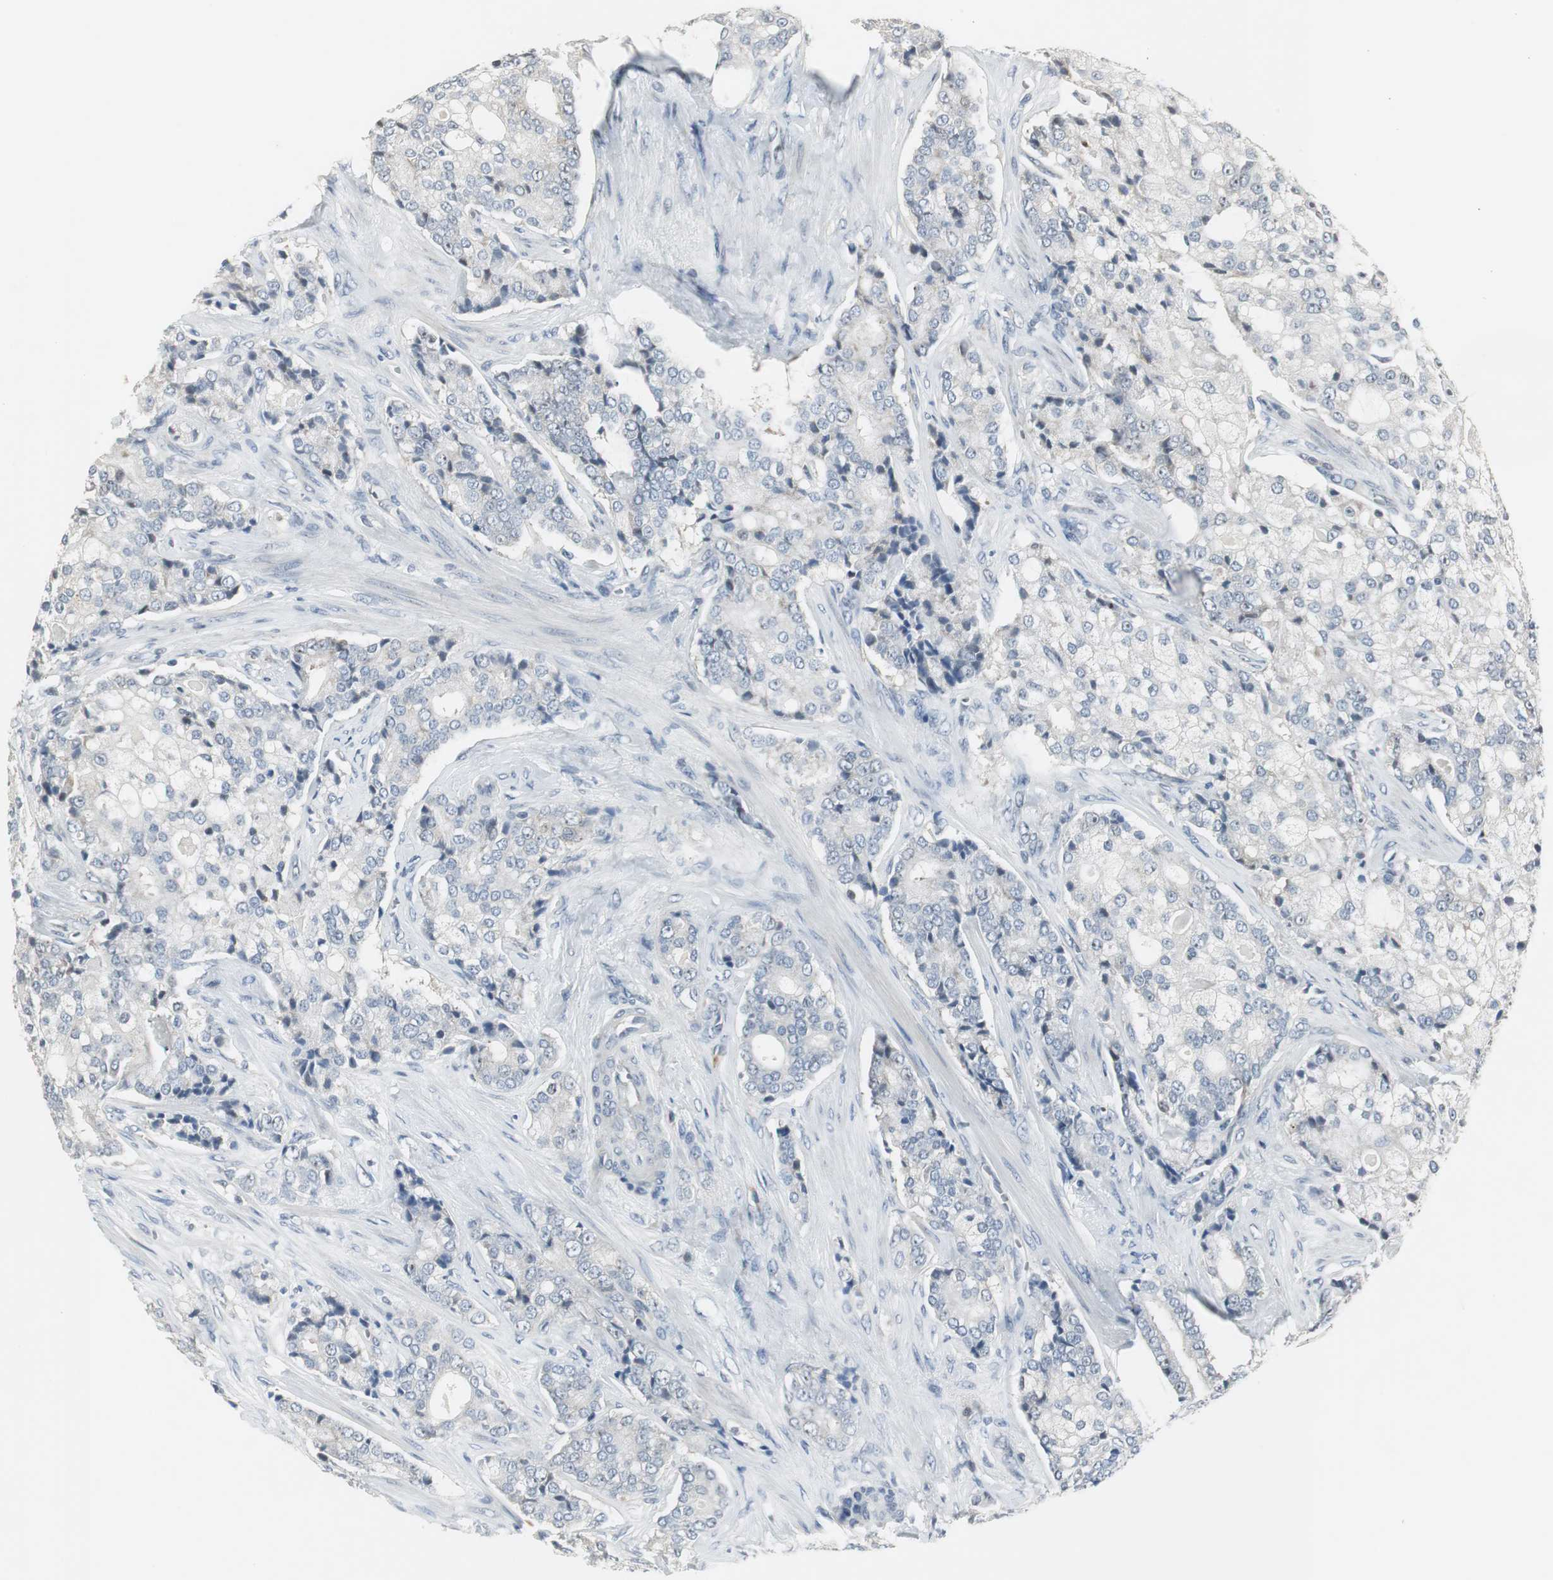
{"staining": {"intensity": "negative", "quantity": "none", "location": "none"}, "tissue": "prostate cancer", "cell_type": "Tumor cells", "image_type": "cancer", "snomed": [{"axis": "morphology", "description": "Adenocarcinoma, Low grade"}, {"axis": "topography", "description": "Prostate"}], "caption": "This is an immunohistochemistry image of human adenocarcinoma (low-grade) (prostate). There is no positivity in tumor cells.", "gene": "CCT5", "patient": {"sex": "male", "age": 58}}